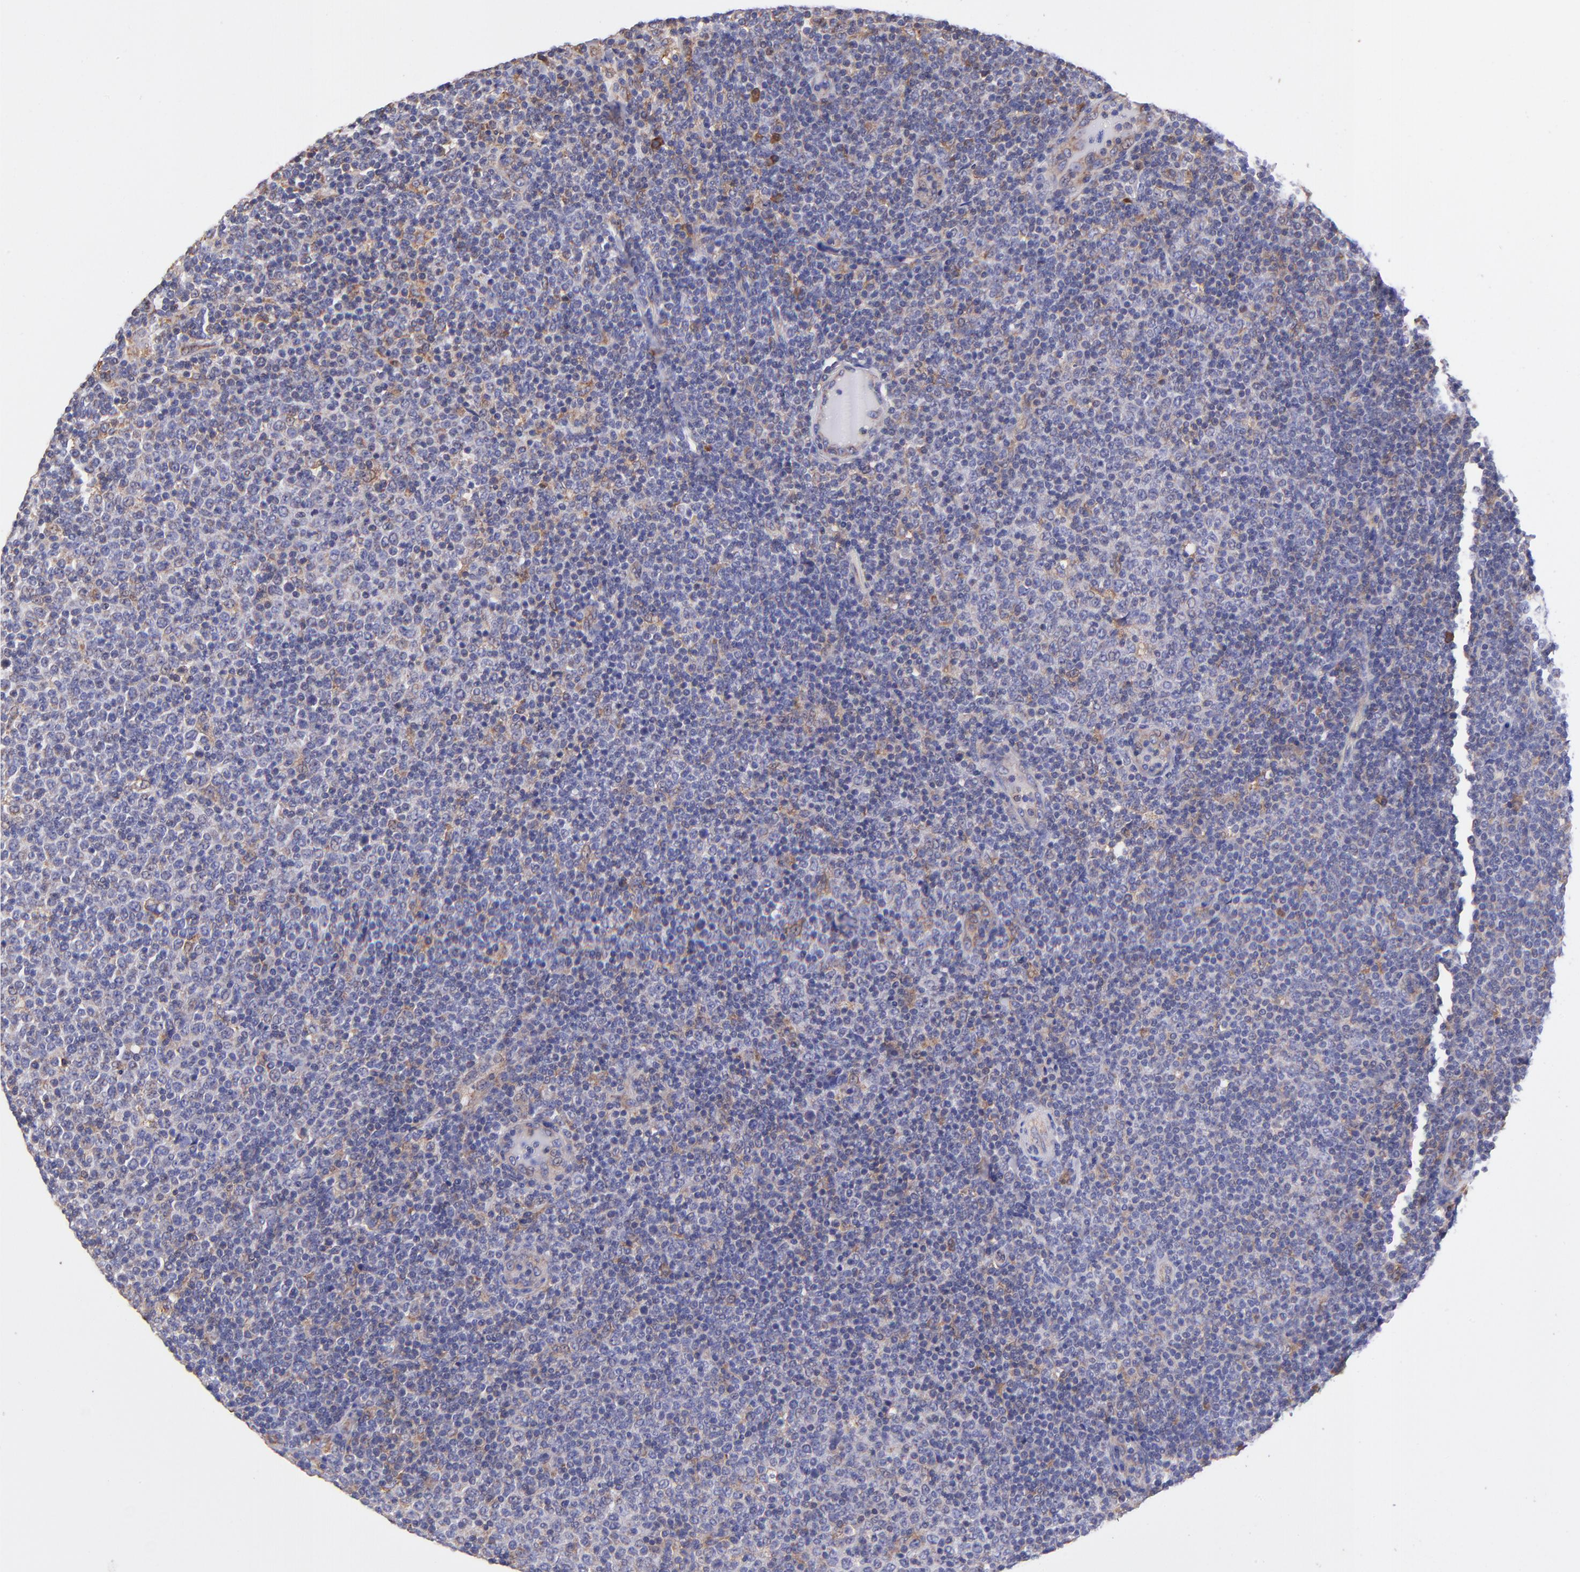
{"staining": {"intensity": "negative", "quantity": "none", "location": "none"}, "tissue": "lymphoma", "cell_type": "Tumor cells", "image_type": "cancer", "snomed": [{"axis": "morphology", "description": "Malignant lymphoma, non-Hodgkin's type, Low grade"}, {"axis": "topography", "description": "Lymph node"}], "caption": "A photomicrograph of human malignant lymphoma, non-Hodgkin's type (low-grade) is negative for staining in tumor cells. (Brightfield microscopy of DAB (3,3'-diaminobenzidine) IHC at high magnification).", "gene": "PREX1", "patient": {"sex": "male", "age": 70}}